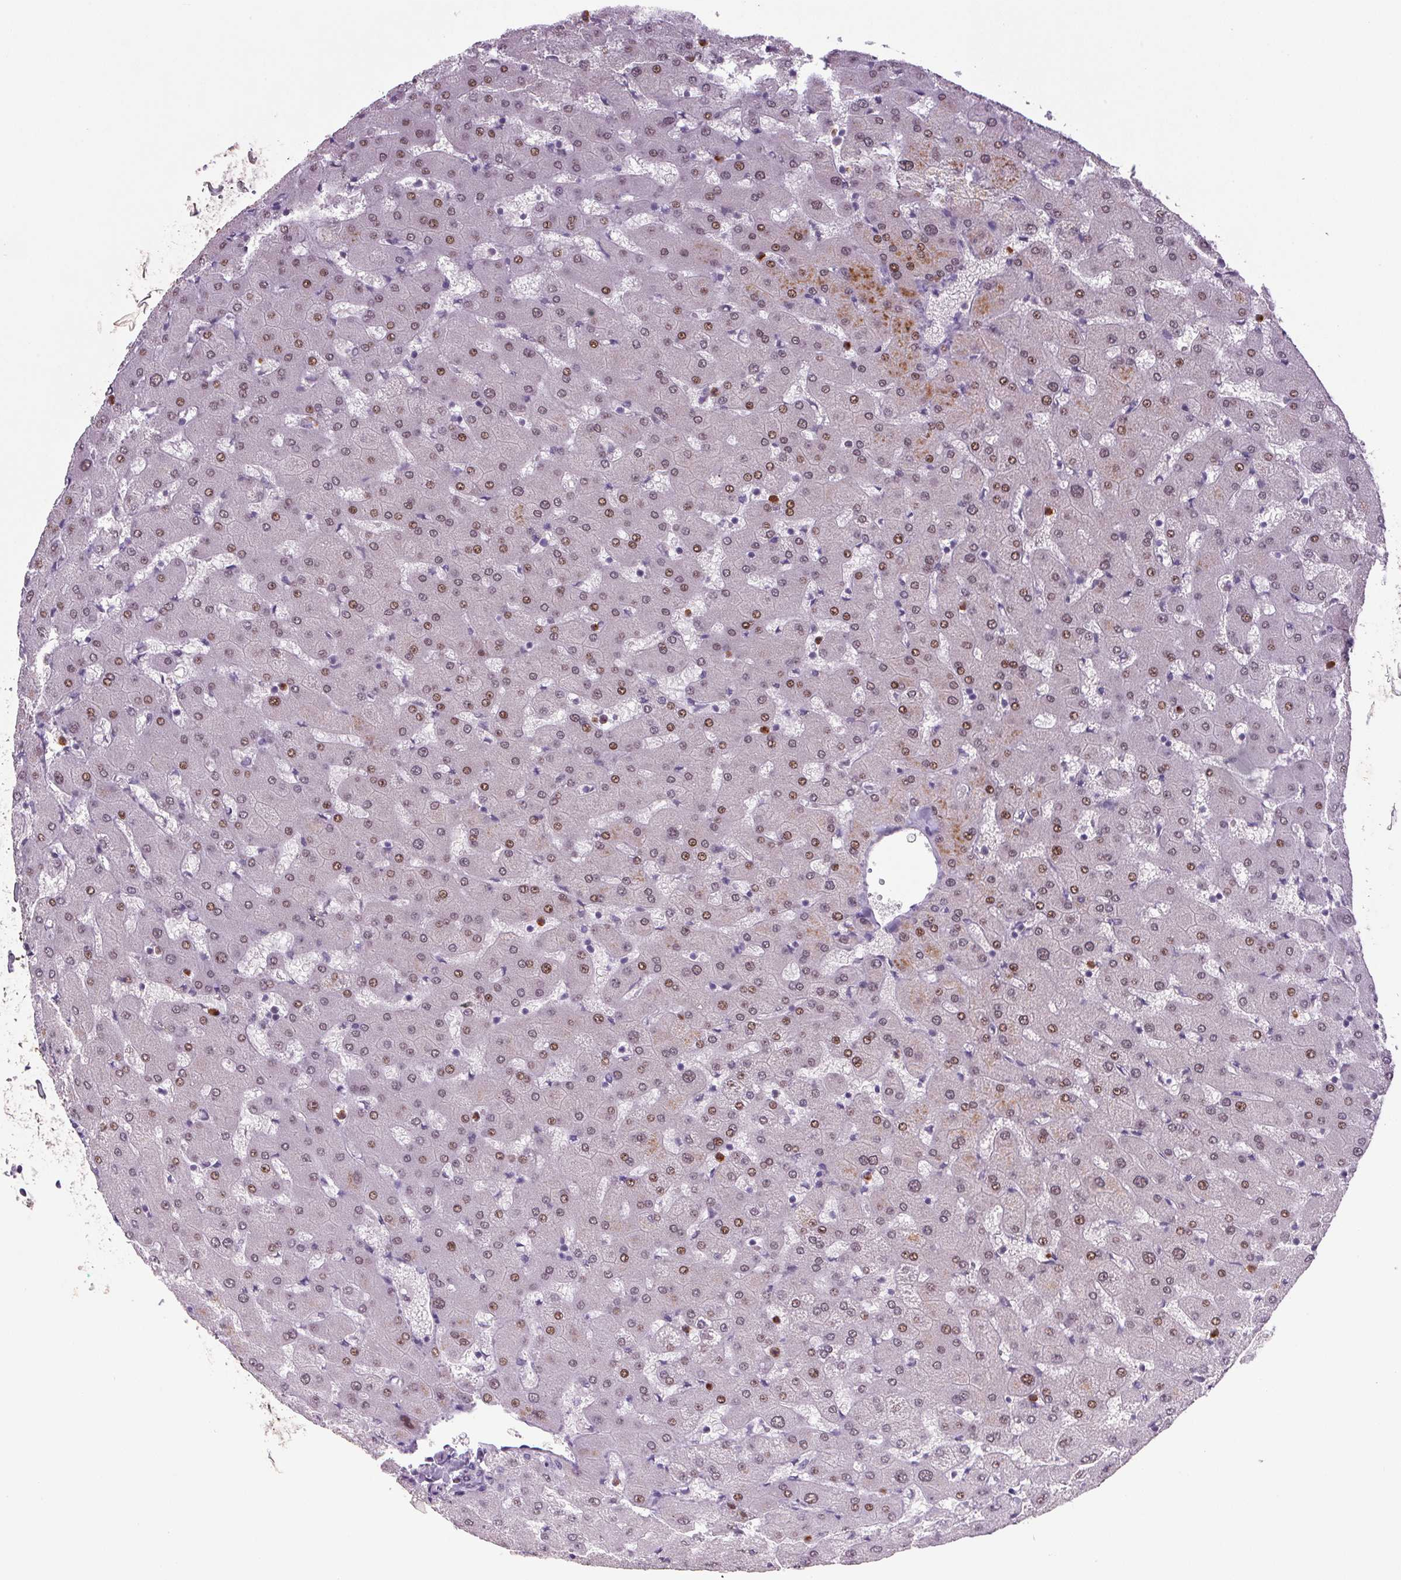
{"staining": {"intensity": "negative", "quantity": "none", "location": "none"}, "tissue": "liver", "cell_type": "Cholangiocytes", "image_type": "normal", "snomed": [{"axis": "morphology", "description": "Normal tissue, NOS"}, {"axis": "topography", "description": "Liver"}], "caption": "DAB (3,3'-diaminobenzidine) immunohistochemical staining of benign human liver displays no significant expression in cholangiocytes.", "gene": "TRDN", "patient": {"sex": "female", "age": 63}}